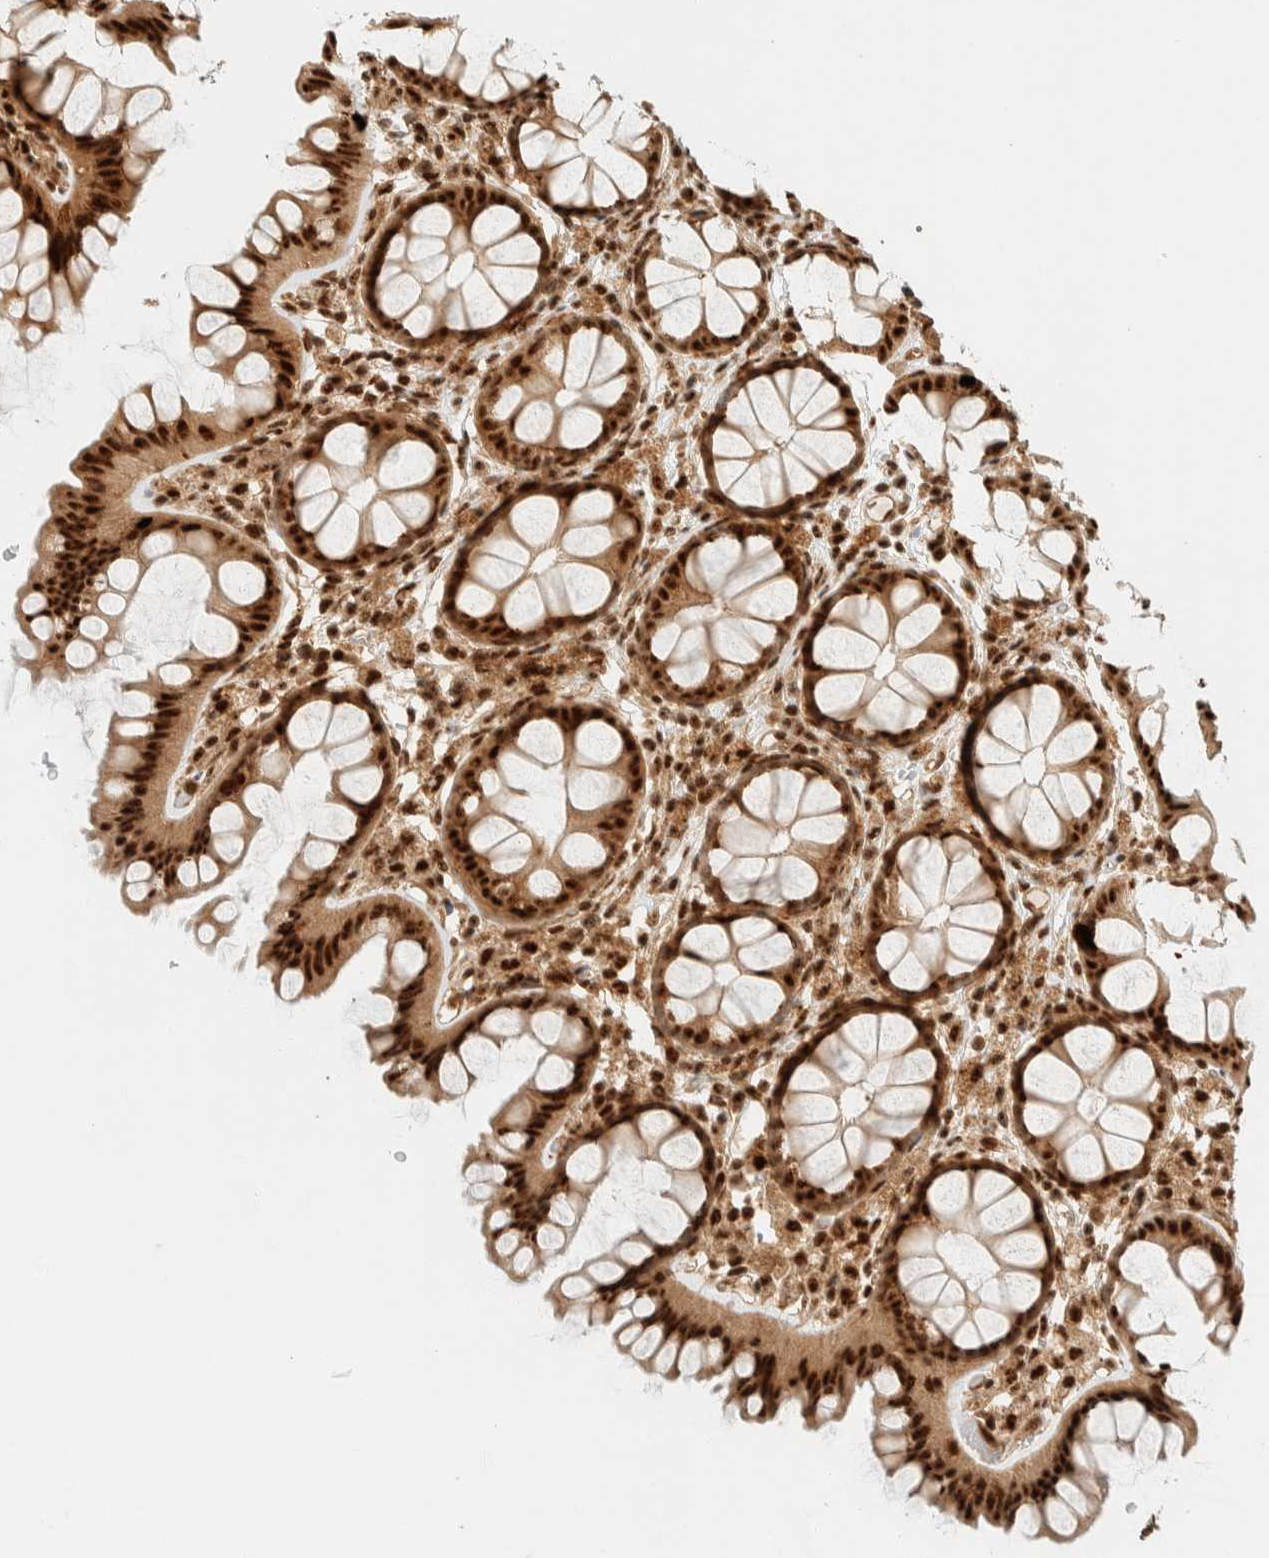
{"staining": {"intensity": "strong", "quantity": ">75%", "location": "cytoplasmic/membranous,nuclear"}, "tissue": "colon", "cell_type": "Endothelial cells", "image_type": "normal", "snomed": [{"axis": "morphology", "description": "Normal tissue, NOS"}, {"axis": "topography", "description": "Colon"}], "caption": "High-power microscopy captured an immunohistochemistry (IHC) histopathology image of benign colon, revealing strong cytoplasmic/membranous,nuclear expression in about >75% of endothelial cells. The staining was performed using DAB, with brown indicating positive protein expression. Nuclei are stained blue with hematoxylin.", "gene": "SIK1", "patient": {"sex": "female", "age": 55}}